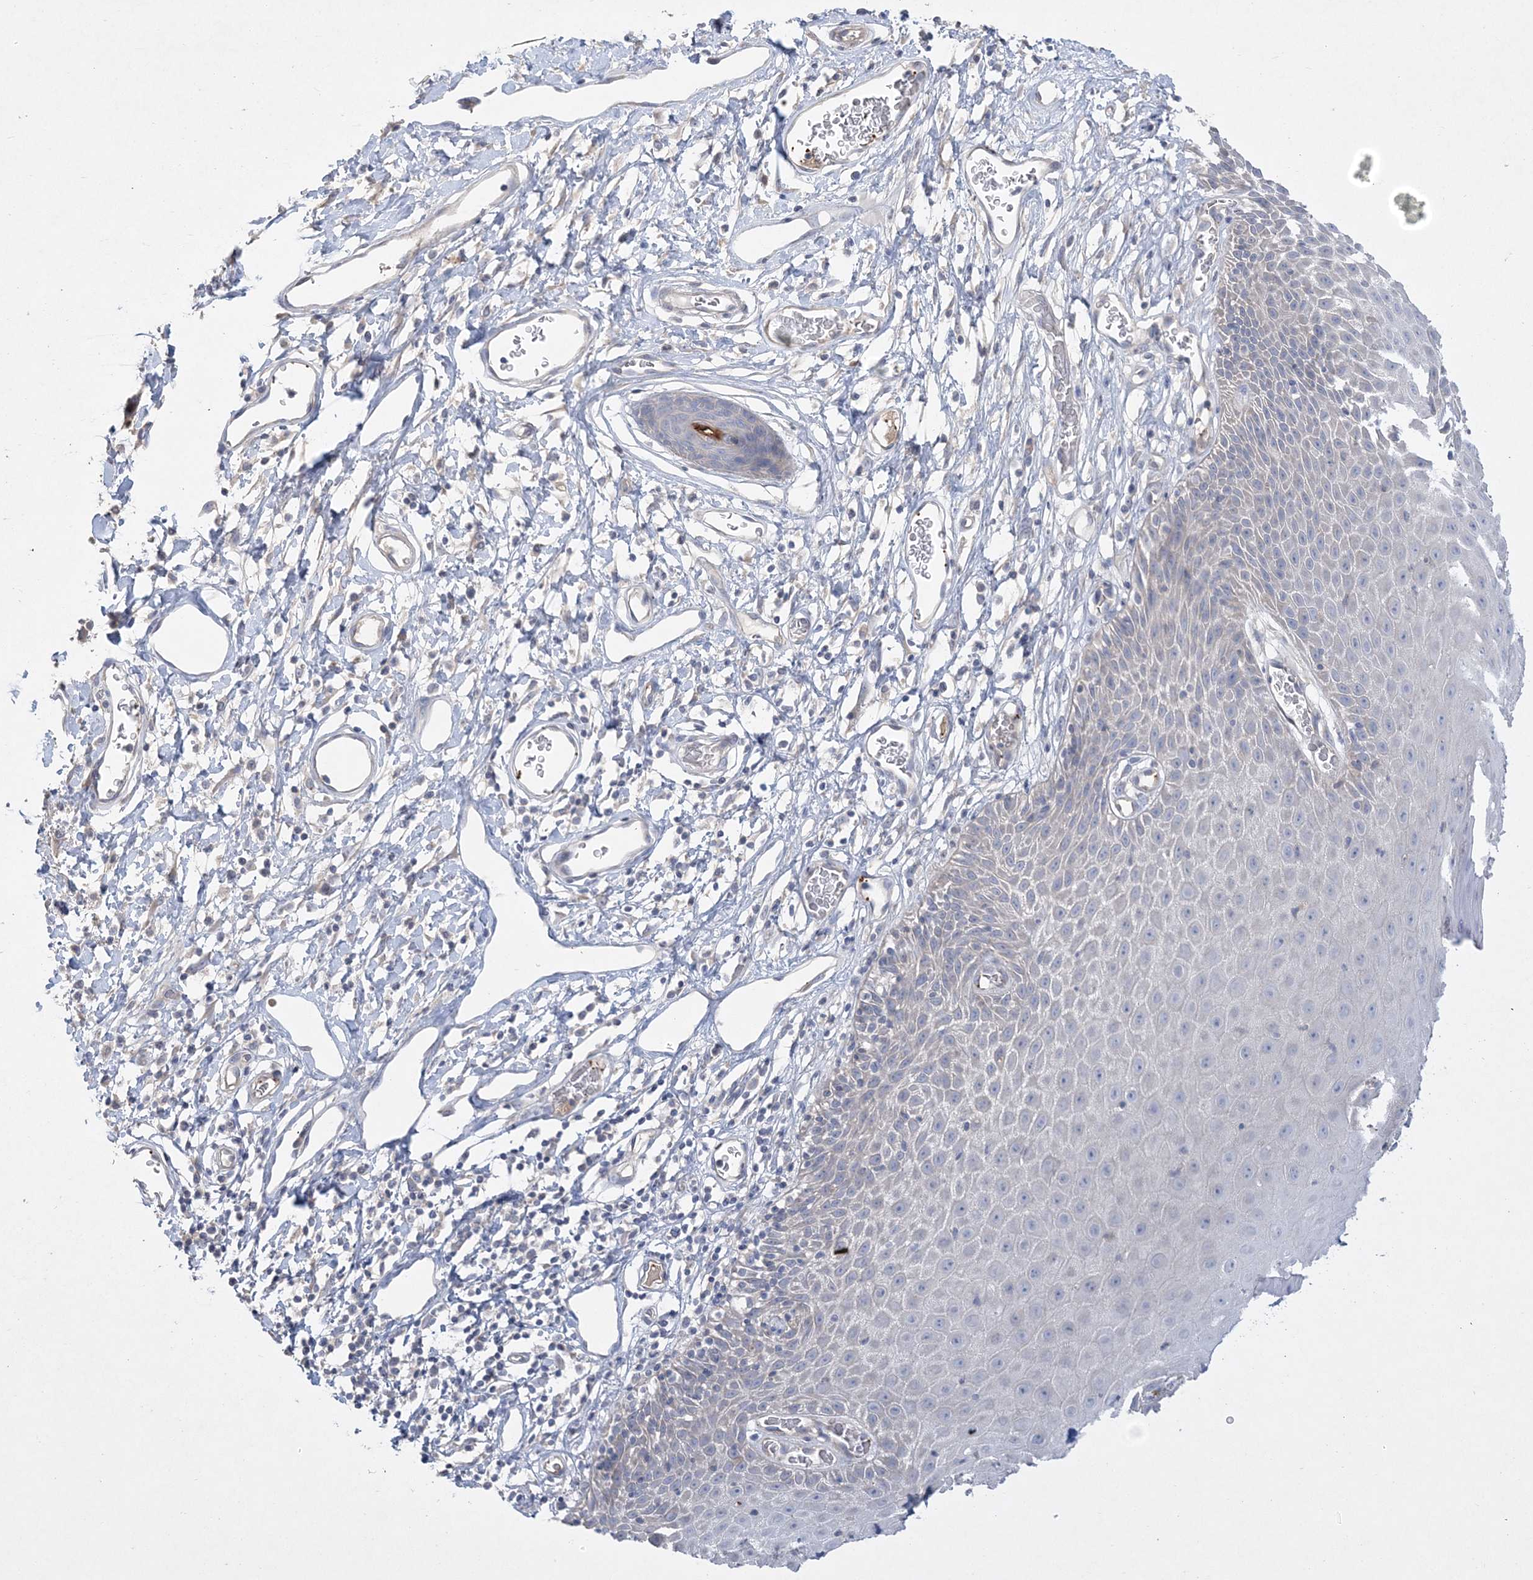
{"staining": {"intensity": "moderate", "quantity": "<25%", "location": "cytoplasmic/membranous"}, "tissue": "skin", "cell_type": "Epidermal cells", "image_type": "normal", "snomed": [{"axis": "morphology", "description": "Normal tissue, NOS"}, {"axis": "topography", "description": "Vulva"}], "caption": "Protein staining of unremarkable skin exhibits moderate cytoplasmic/membranous expression in about <25% of epidermal cells. (IHC, brightfield microscopy, high magnification).", "gene": "ADCK2", "patient": {"sex": "female", "age": 68}}